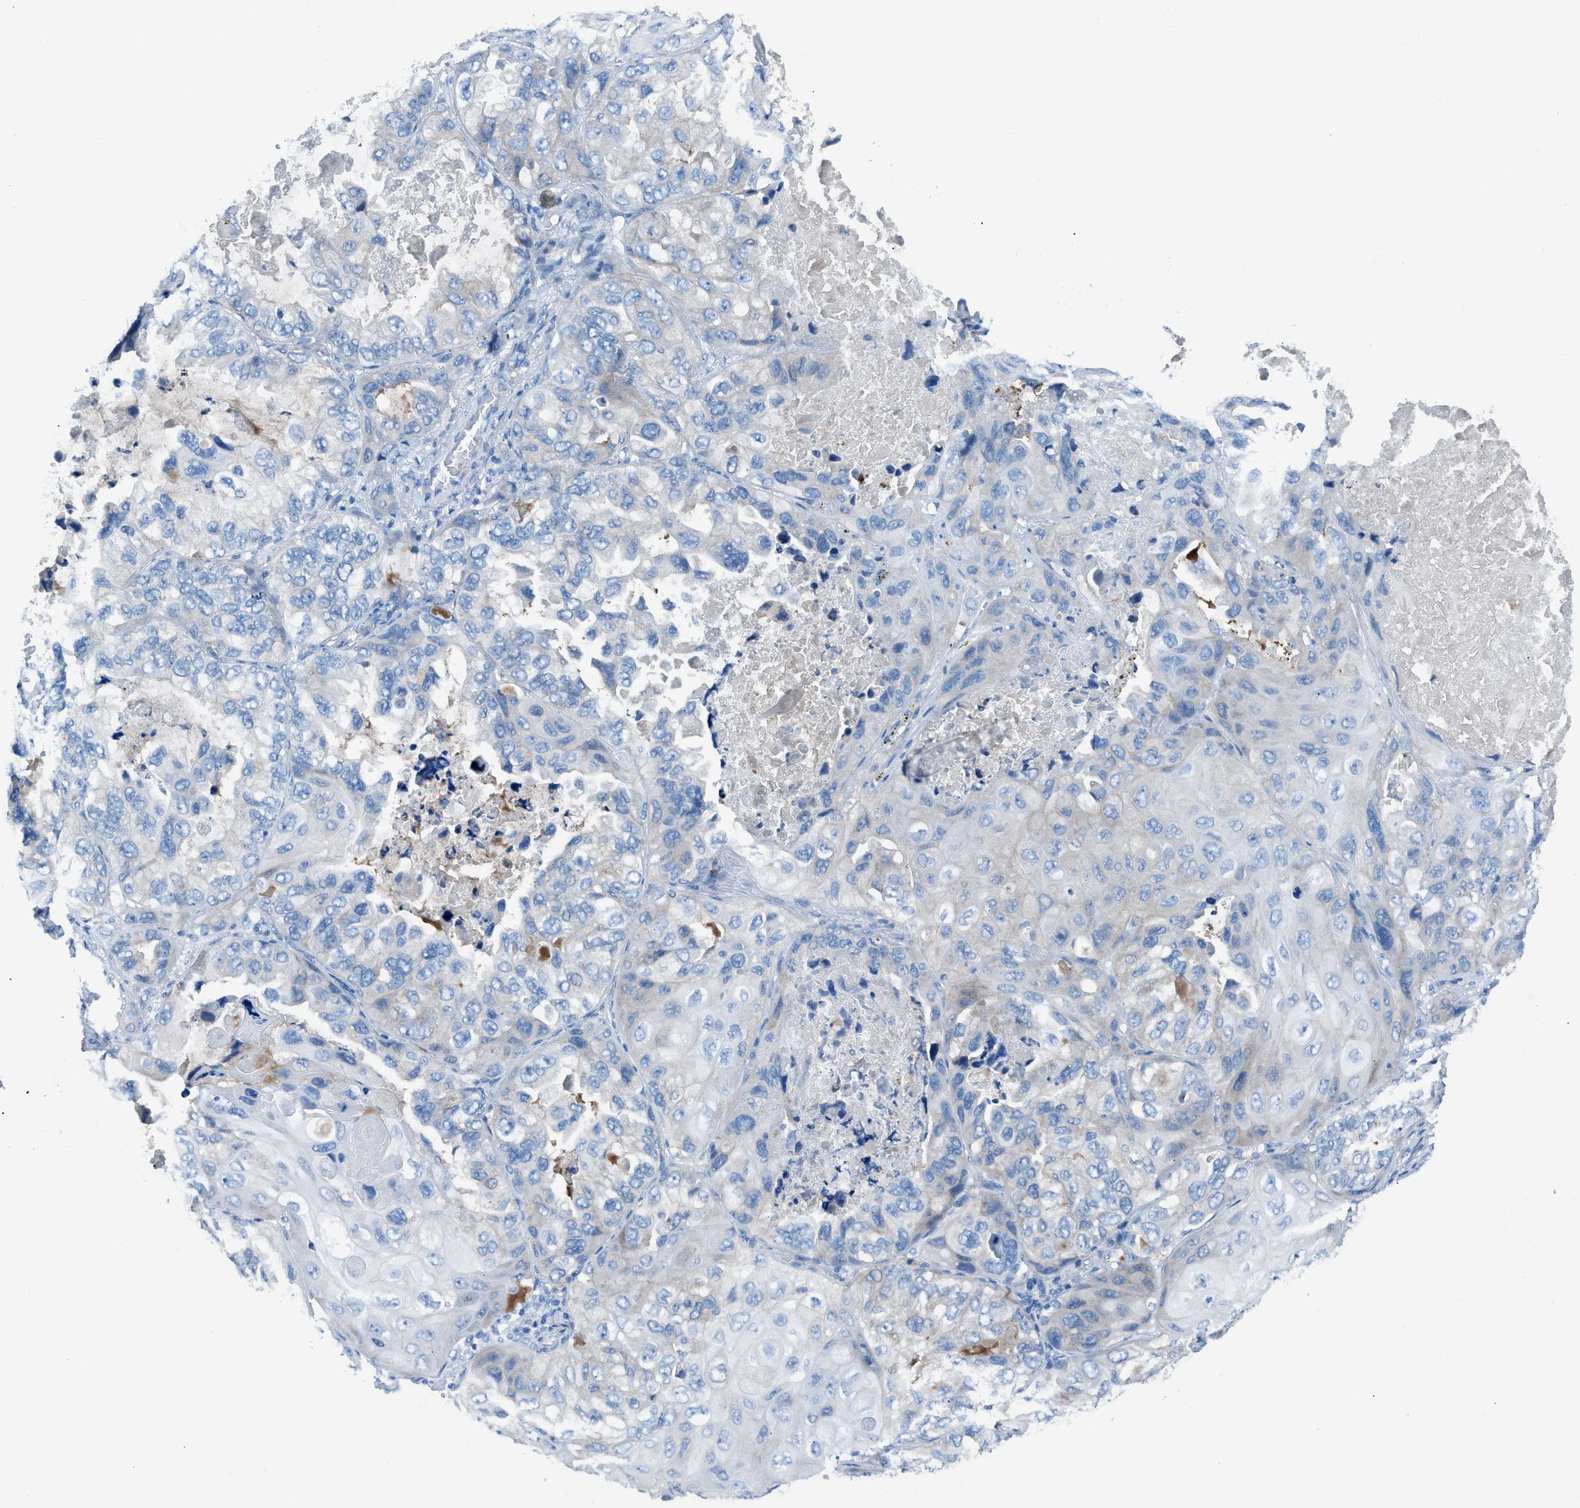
{"staining": {"intensity": "negative", "quantity": "none", "location": "none"}, "tissue": "lung cancer", "cell_type": "Tumor cells", "image_type": "cancer", "snomed": [{"axis": "morphology", "description": "Squamous cell carcinoma, NOS"}, {"axis": "topography", "description": "Lung"}], "caption": "A micrograph of human lung cancer (squamous cell carcinoma) is negative for staining in tumor cells.", "gene": "C5AR2", "patient": {"sex": "female", "age": 73}}